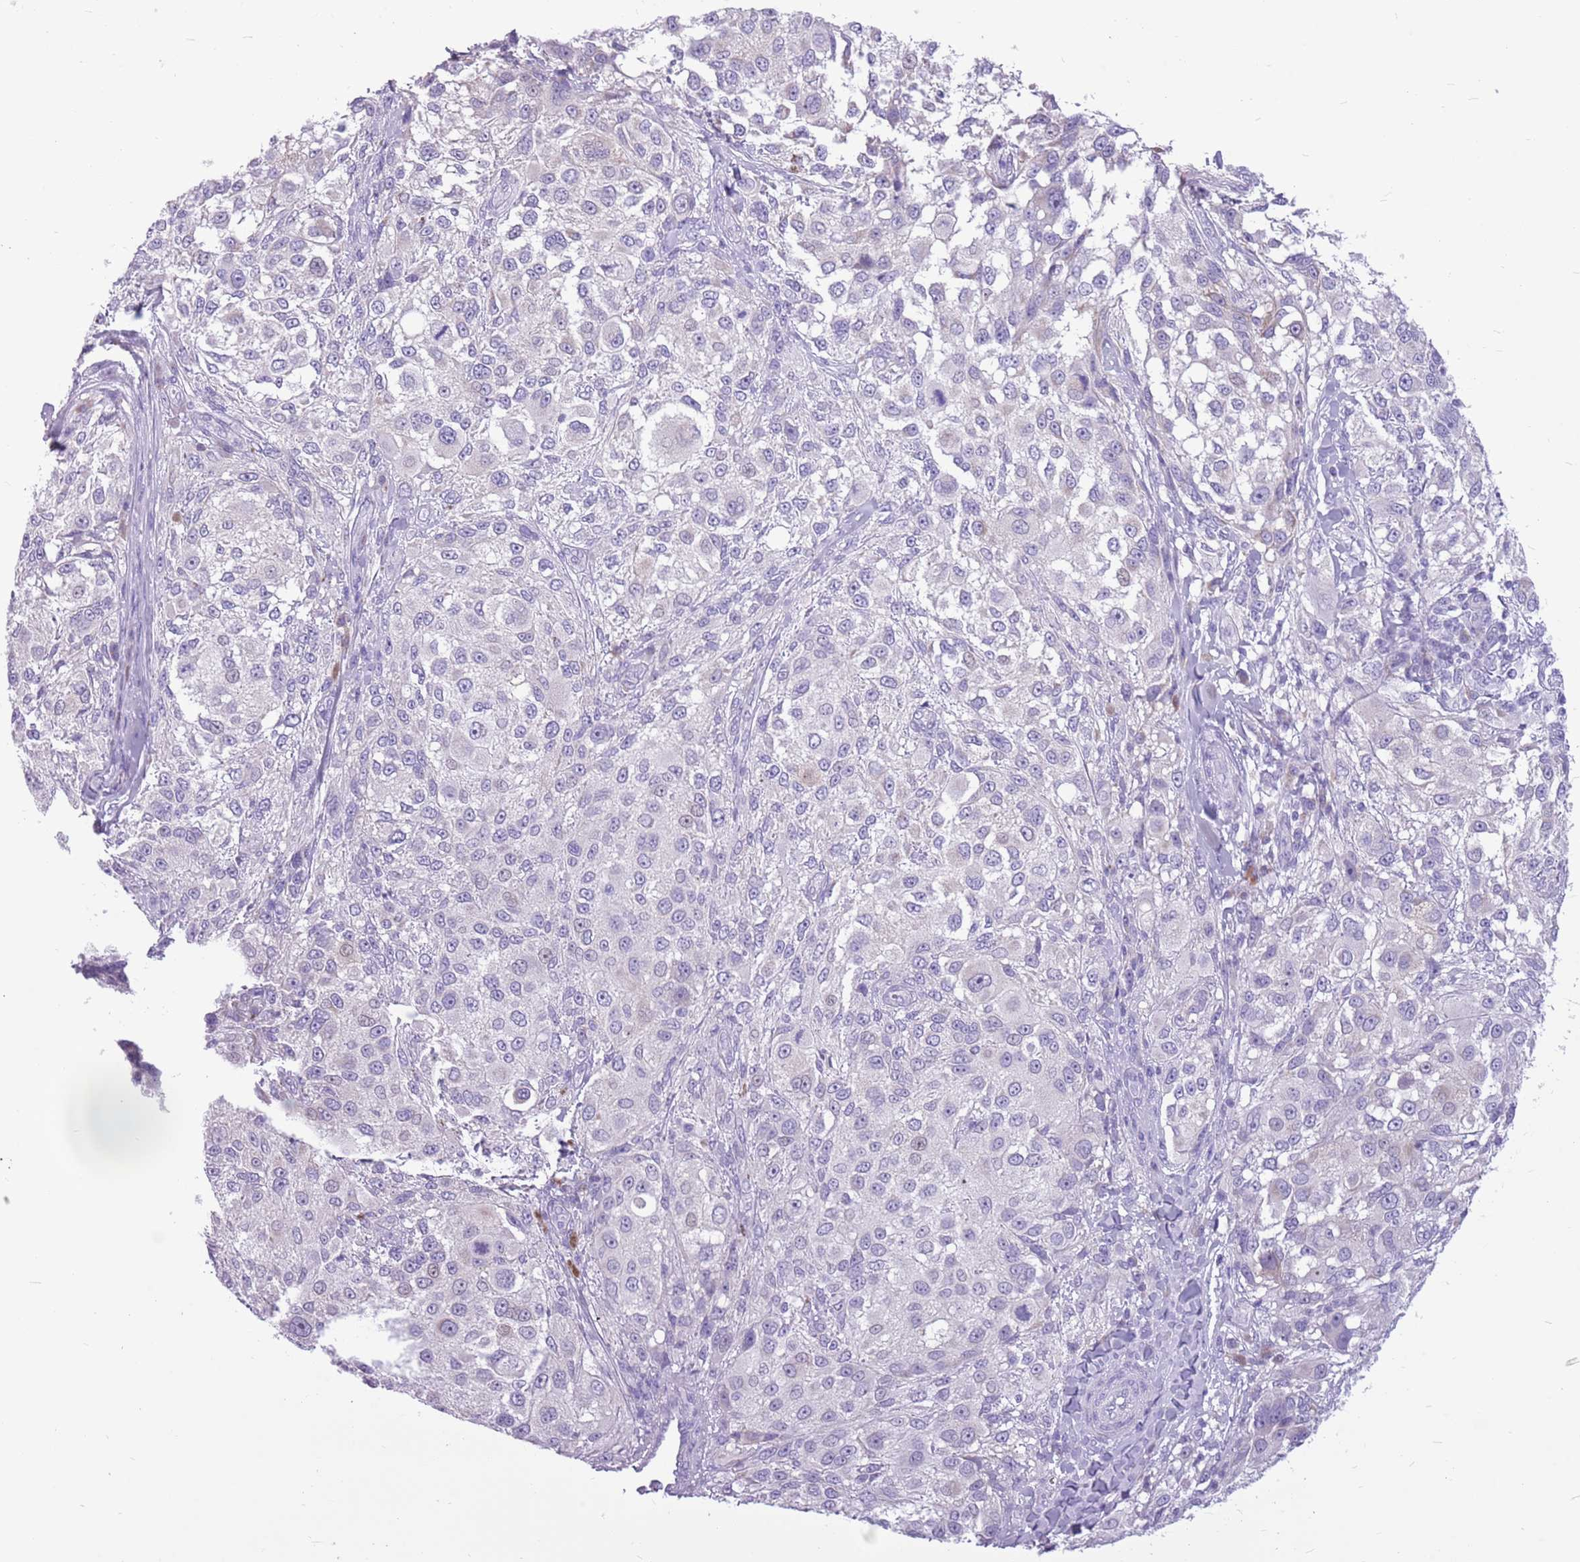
{"staining": {"intensity": "negative", "quantity": "none", "location": "none"}, "tissue": "melanoma", "cell_type": "Tumor cells", "image_type": "cancer", "snomed": [{"axis": "morphology", "description": "Normal morphology"}, {"axis": "morphology", "description": "Malignant melanoma, NOS"}, {"axis": "topography", "description": "Skin"}], "caption": "IHC of human melanoma exhibits no expression in tumor cells.", "gene": "ZNF425", "patient": {"sex": "female", "age": 72}}